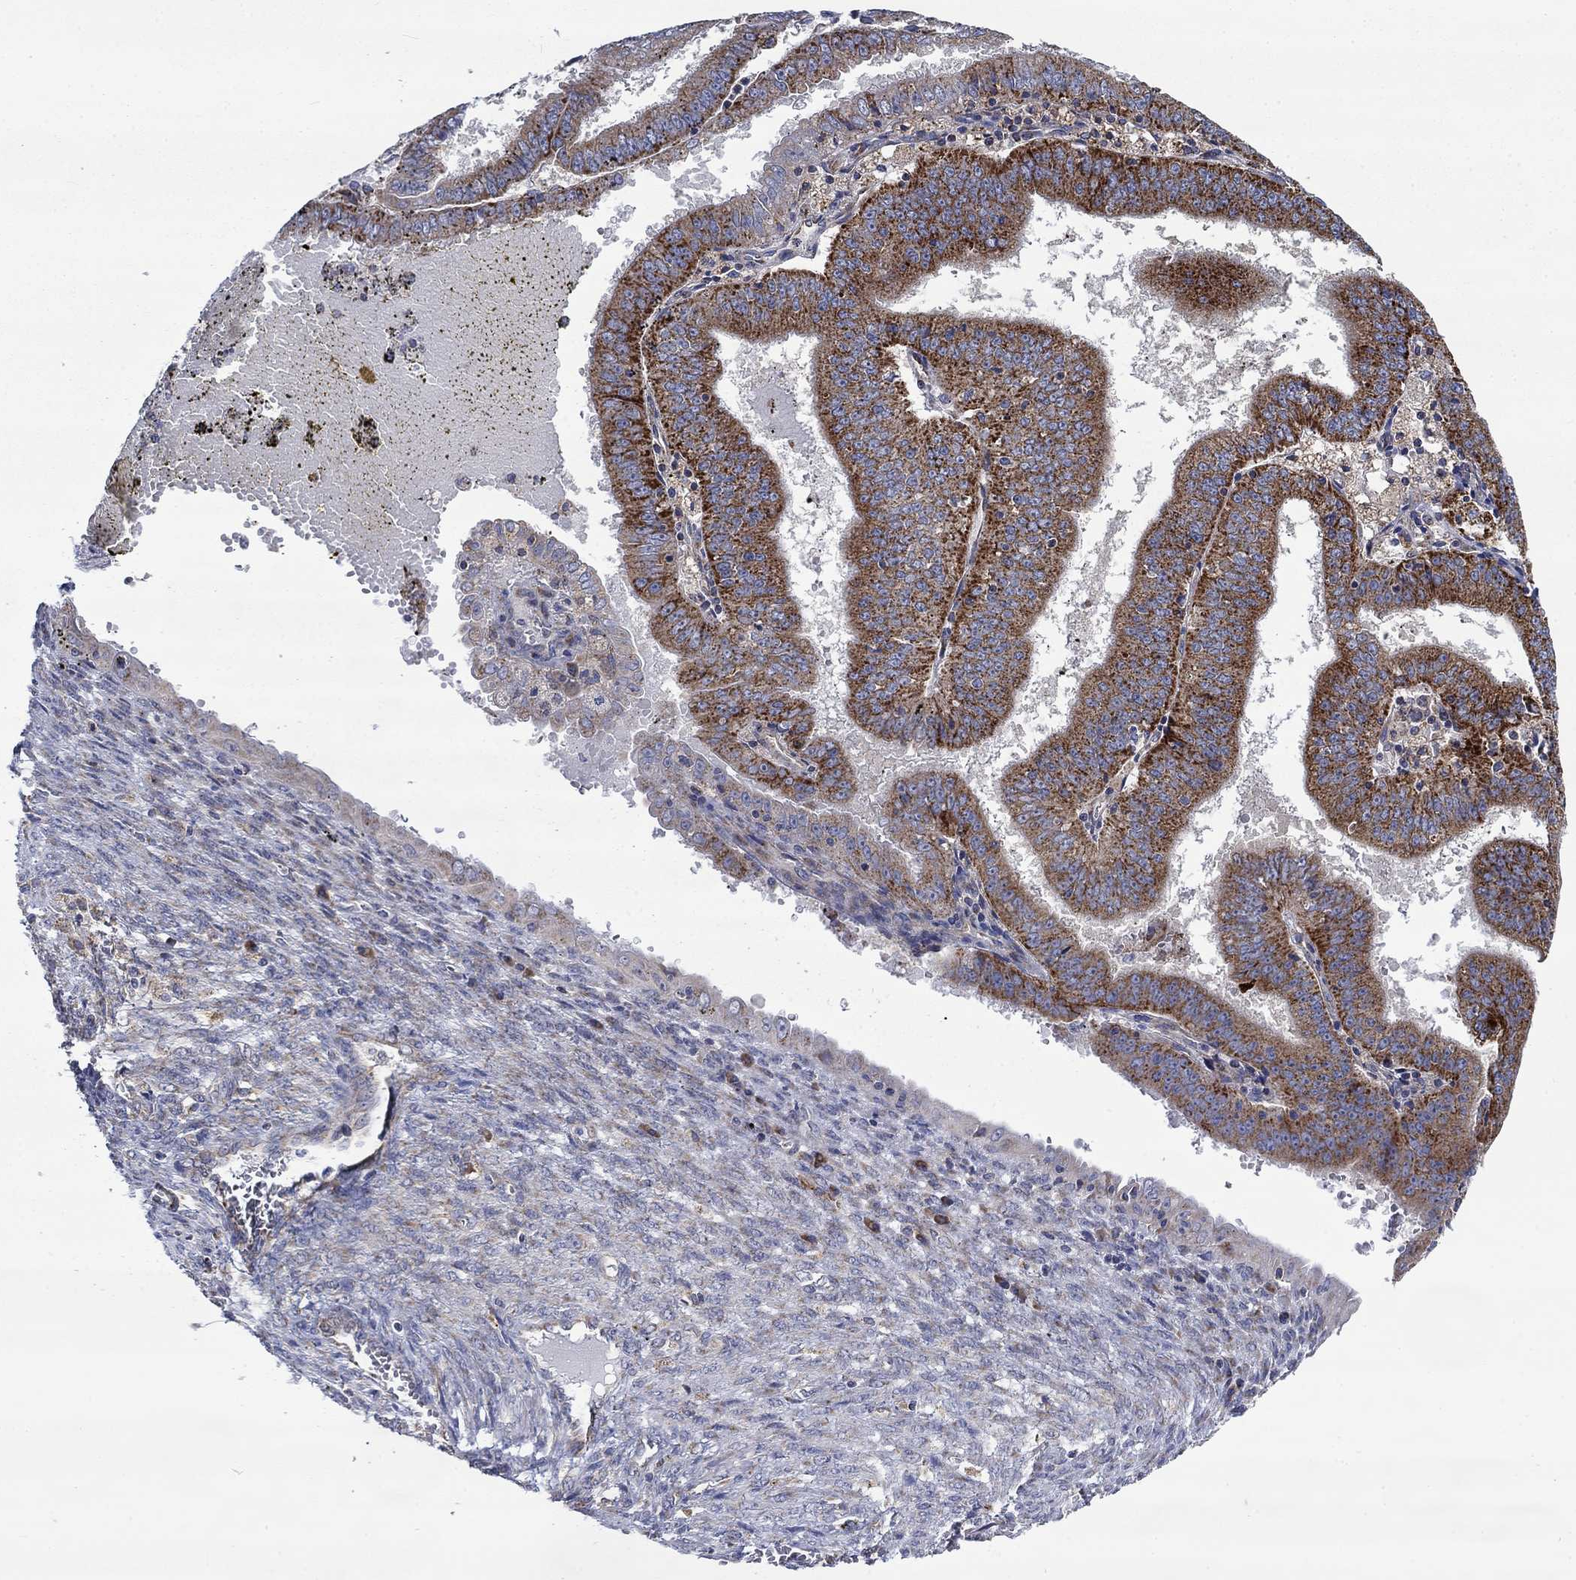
{"staining": {"intensity": "strong", "quantity": "25%-75%", "location": "cytoplasmic/membranous"}, "tissue": "endometrial cancer", "cell_type": "Tumor cells", "image_type": "cancer", "snomed": [{"axis": "morphology", "description": "Adenocarcinoma, NOS"}, {"axis": "topography", "description": "Endometrium"}], "caption": "Endometrial adenocarcinoma stained with immunohistochemistry (IHC) exhibits strong cytoplasmic/membranous staining in about 25%-75% of tumor cells.", "gene": "RPLP0", "patient": {"sex": "female", "age": 66}}